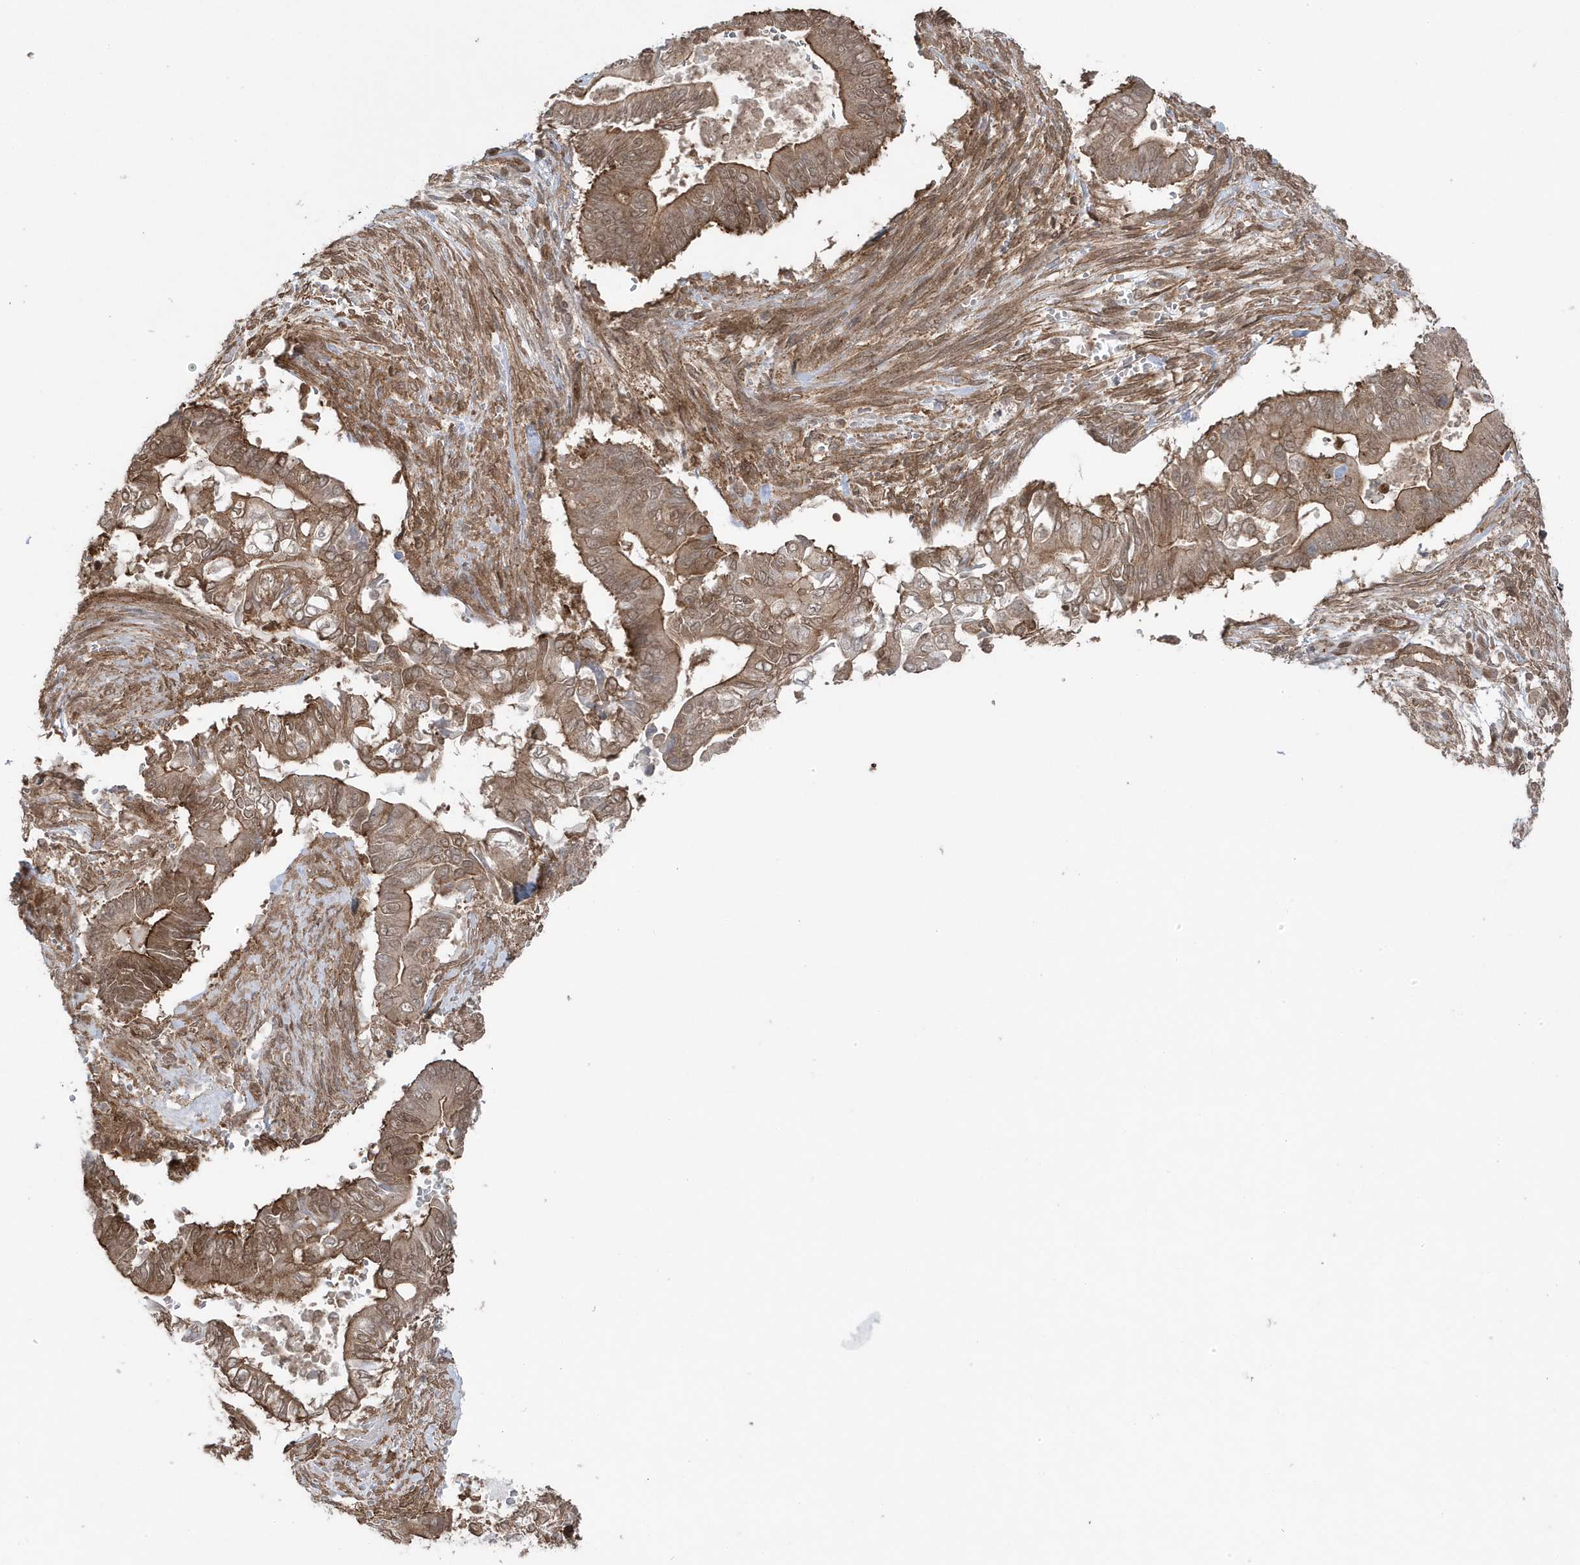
{"staining": {"intensity": "moderate", "quantity": ">75%", "location": "cytoplasmic/membranous"}, "tissue": "pancreatic cancer", "cell_type": "Tumor cells", "image_type": "cancer", "snomed": [{"axis": "morphology", "description": "Adenocarcinoma, NOS"}, {"axis": "topography", "description": "Pancreas"}], "caption": "The micrograph demonstrates staining of pancreatic cancer, revealing moderate cytoplasmic/membranous protein positivity (brown color) within tumor cells.", "gene": "MAPK1IP1L", "patient": {"sex": "male", "age": 68}}